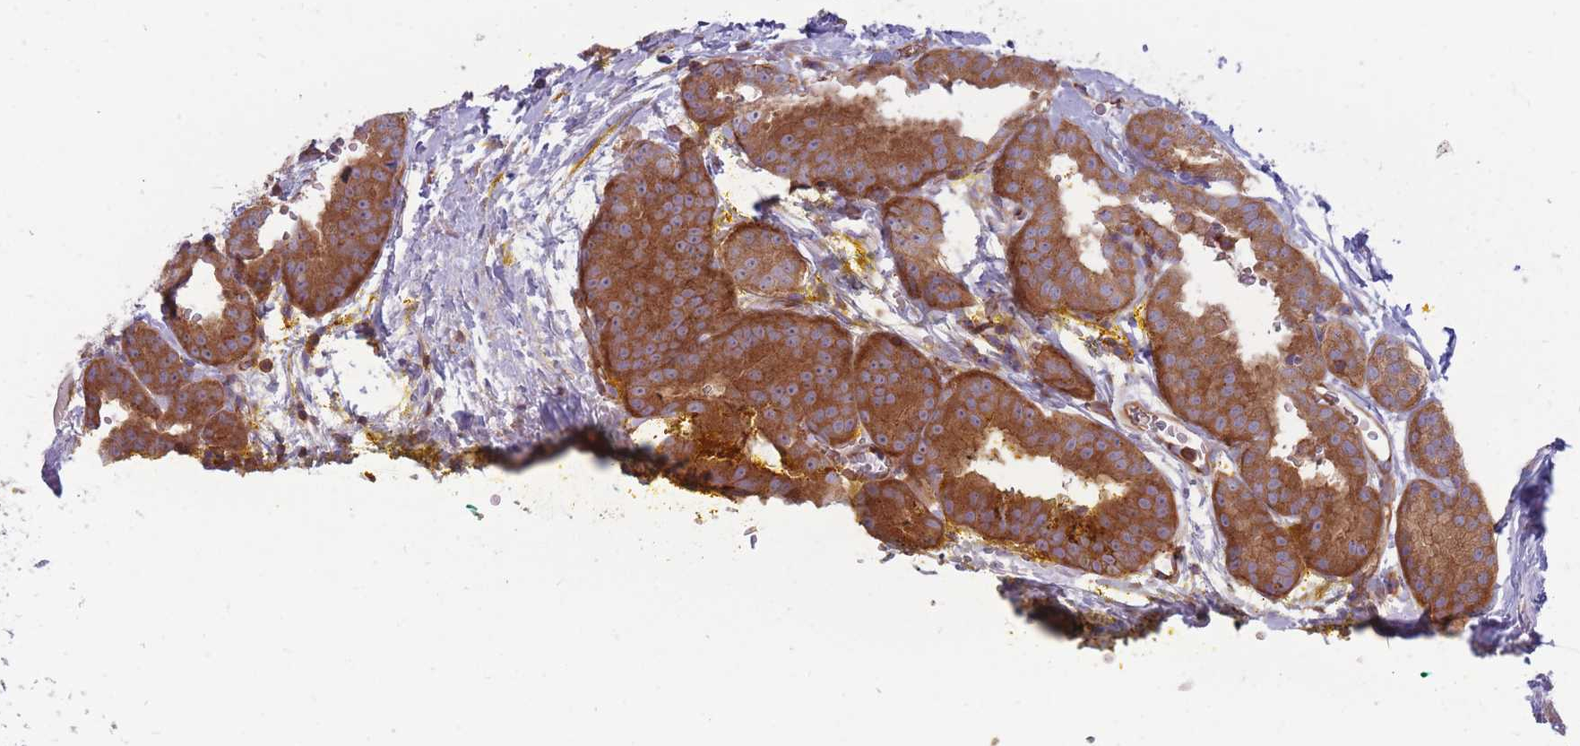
{"staining": {"intensity": "strong", "quantity": ">75%", "location": "cytoplasmic/membranous"}, "tissue": "prostate cancer", "cell_type": "Tumor cells", "image_type": "cancer", "snomed": [{"axis": "morphology", "description": "Adenocarcinoma, High grade"}, {"axis": "topography", "description": "Prostate"}], "caption": "Immunohistochemical staining of prostate adenocarcinoma (high-grade) reveals high levels of strong cytoplasmic/membranous staining in about >75% of tumor cells.", "gene": "GGA1", "patient": {"sex": "male", "age": 72}}